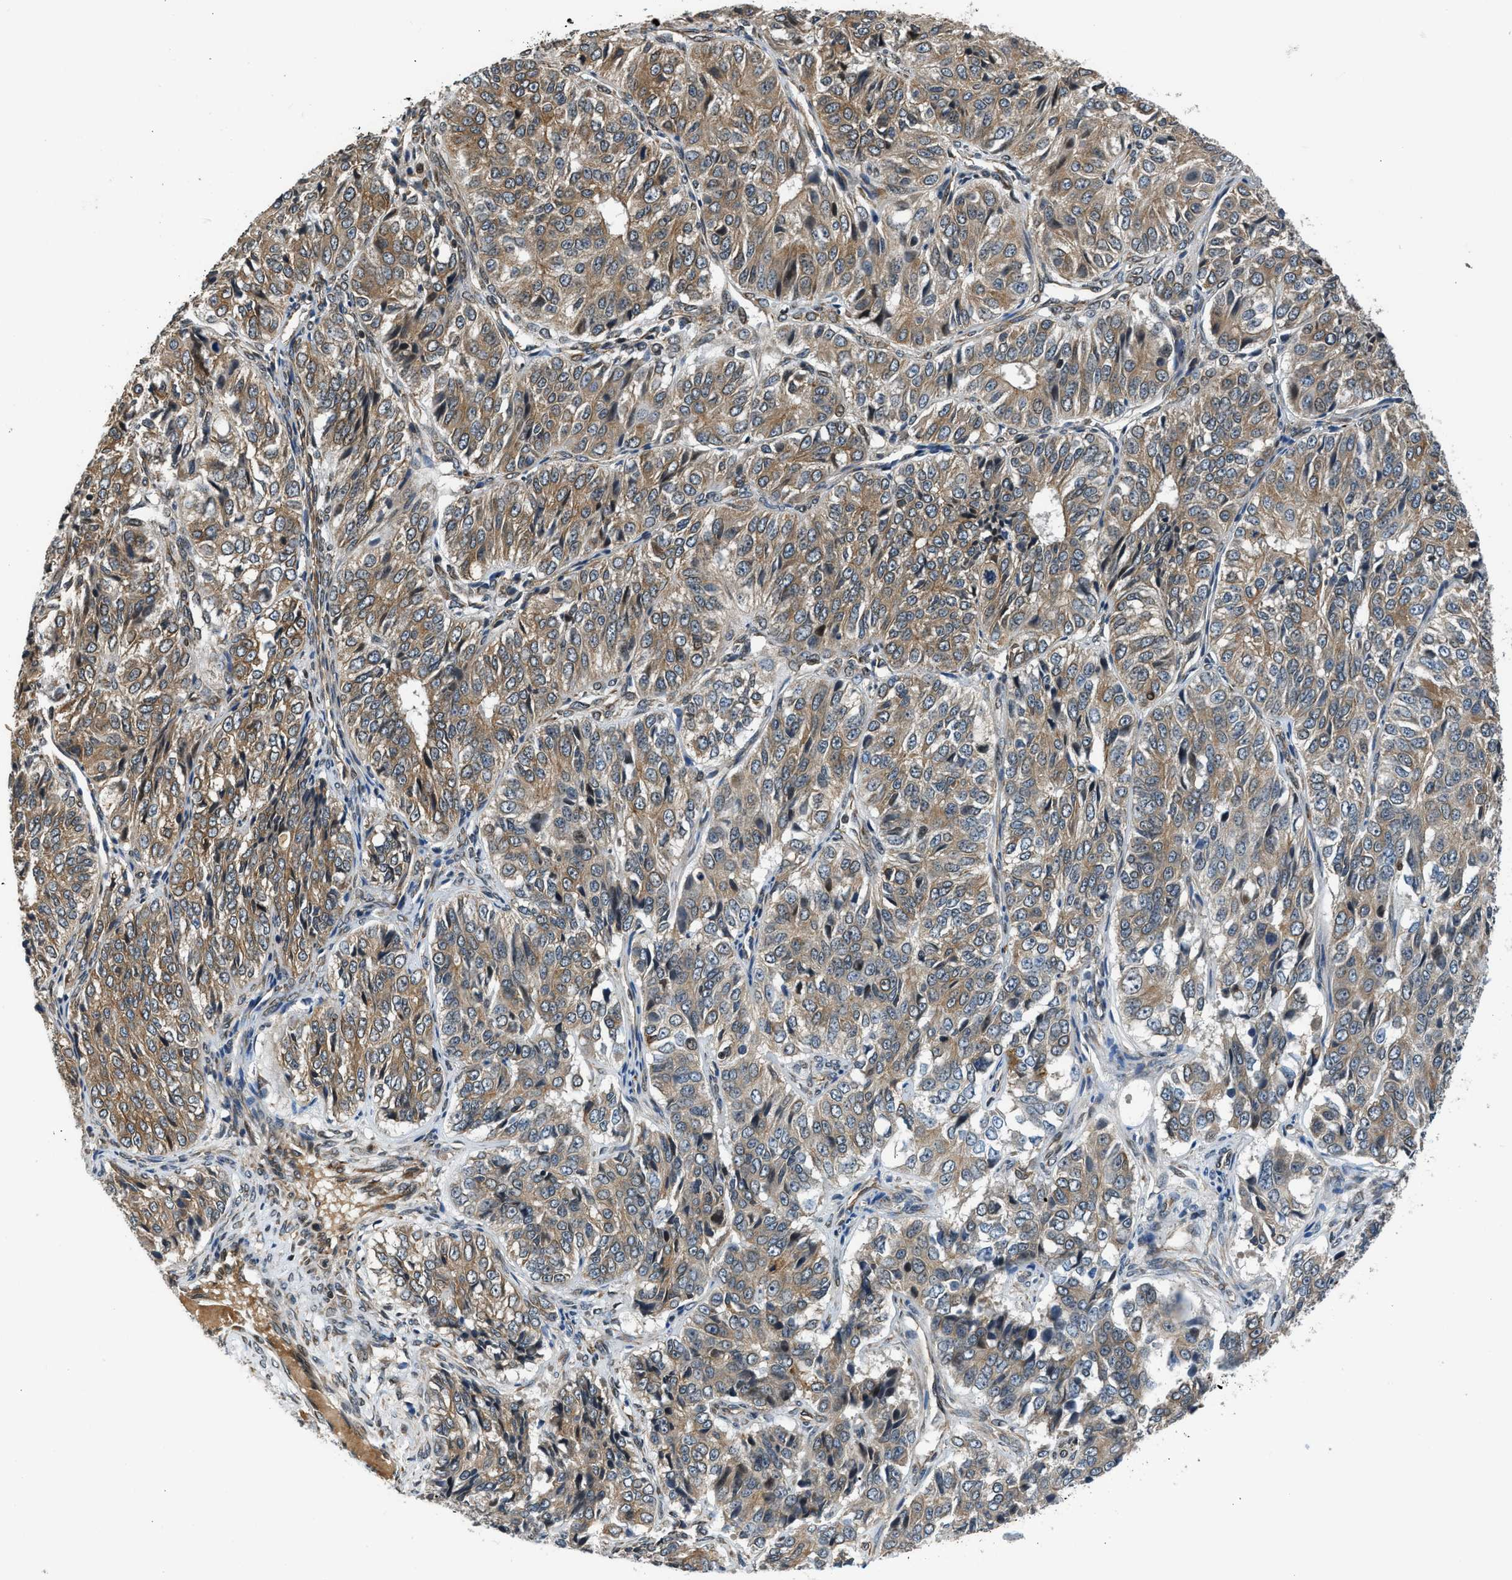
{"staining": {"intensity": "moderate", "quantity": ">75%", "location": "cytoplasmic/membranous"}, "tissue": "ovarian cancer", "cell_type": "Tumor cells", "image_type": "cancer", "snomed": [{"axis": "morphology", "description": "Carcinoma, endometroid"}, {"axis": "topography", "description": "Ovary"}], "caption": "The image shows a brown stain indicating the presence of a protein in the cytoplasmic/membranous of tumor cells in ovarian cancer (endometroid carcinoma).", "gene": "RETREG3", "patient": {"sex": "female", "age": 51}}